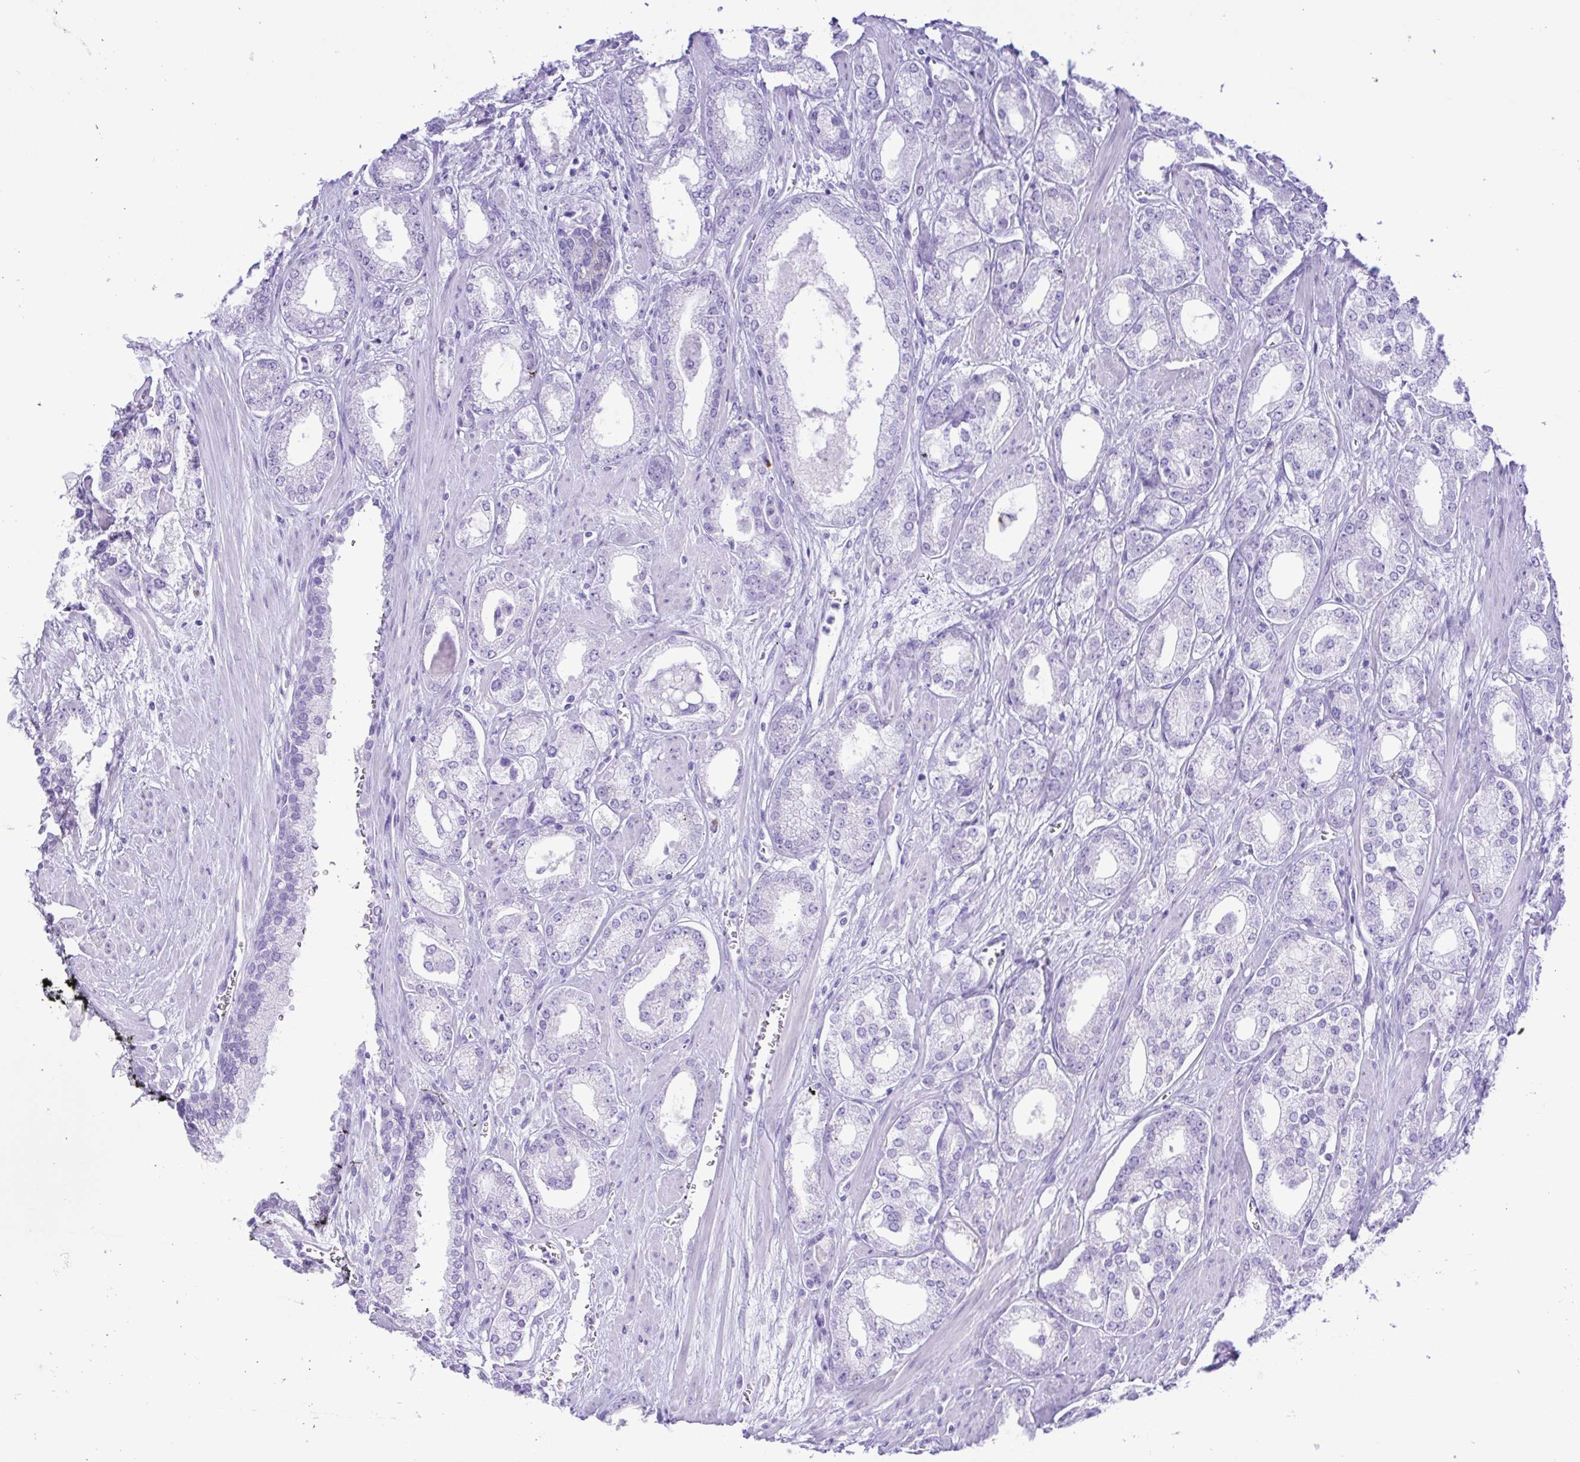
{"staining": {"intensity": "negative", "quantity": "none", "location": "none"}, "tissue": "prostate cancer", "cell_type": "Tumor cells", "image_type": "cancer", "snomed": [{"axis": "morphology", "description": "Adenocarcinoma, High grade"}, {"axis": "topography", "description": "Prostate"}], "caption": "Photomicrograph shows no protein staining in tumor cells of prostate cancer tissue.", "gene": "CASP14", "patient": {"sex": "male", "age": 64}}